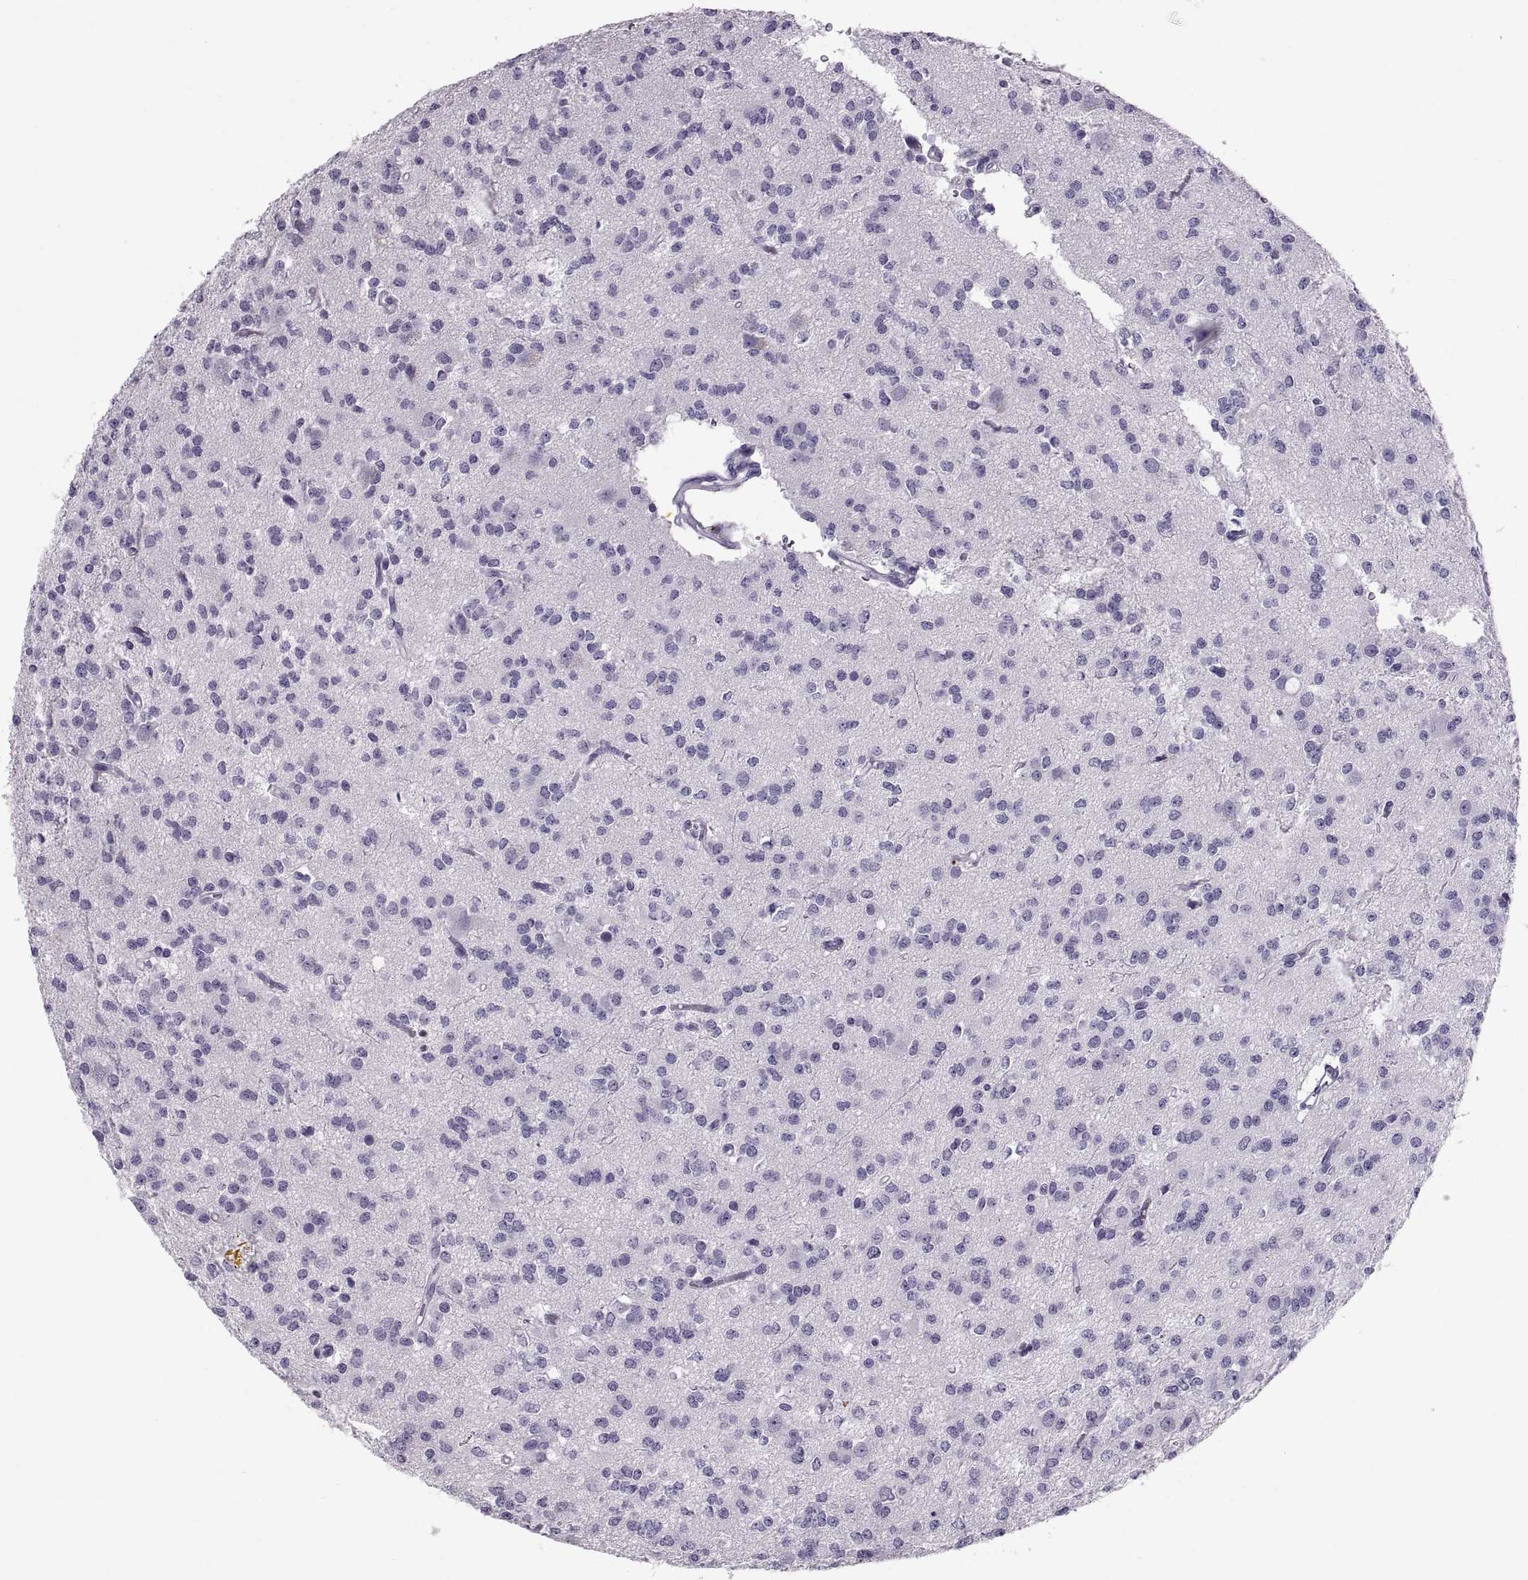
{"staining": {"intensity": "negative", "quantity": "none", "location": "none"}, "tissue": "glioma", "cell_type": "Tumor cells", "image_type": "cancer", "snomed": [{"axis": "morphology", "description": "Glioma, malignant, Low grade"}, {"axis": "topography", "description": "Brain"}], "caption": "High magnification brightfield microscopy of malignant low-grade glioma stained with DAB (brown) and counterstained with hematoxylin (blue): tumor cells show no significant positivity.", "gene": "QRICH2", "patient": {"sex": "male", "age": 27}}